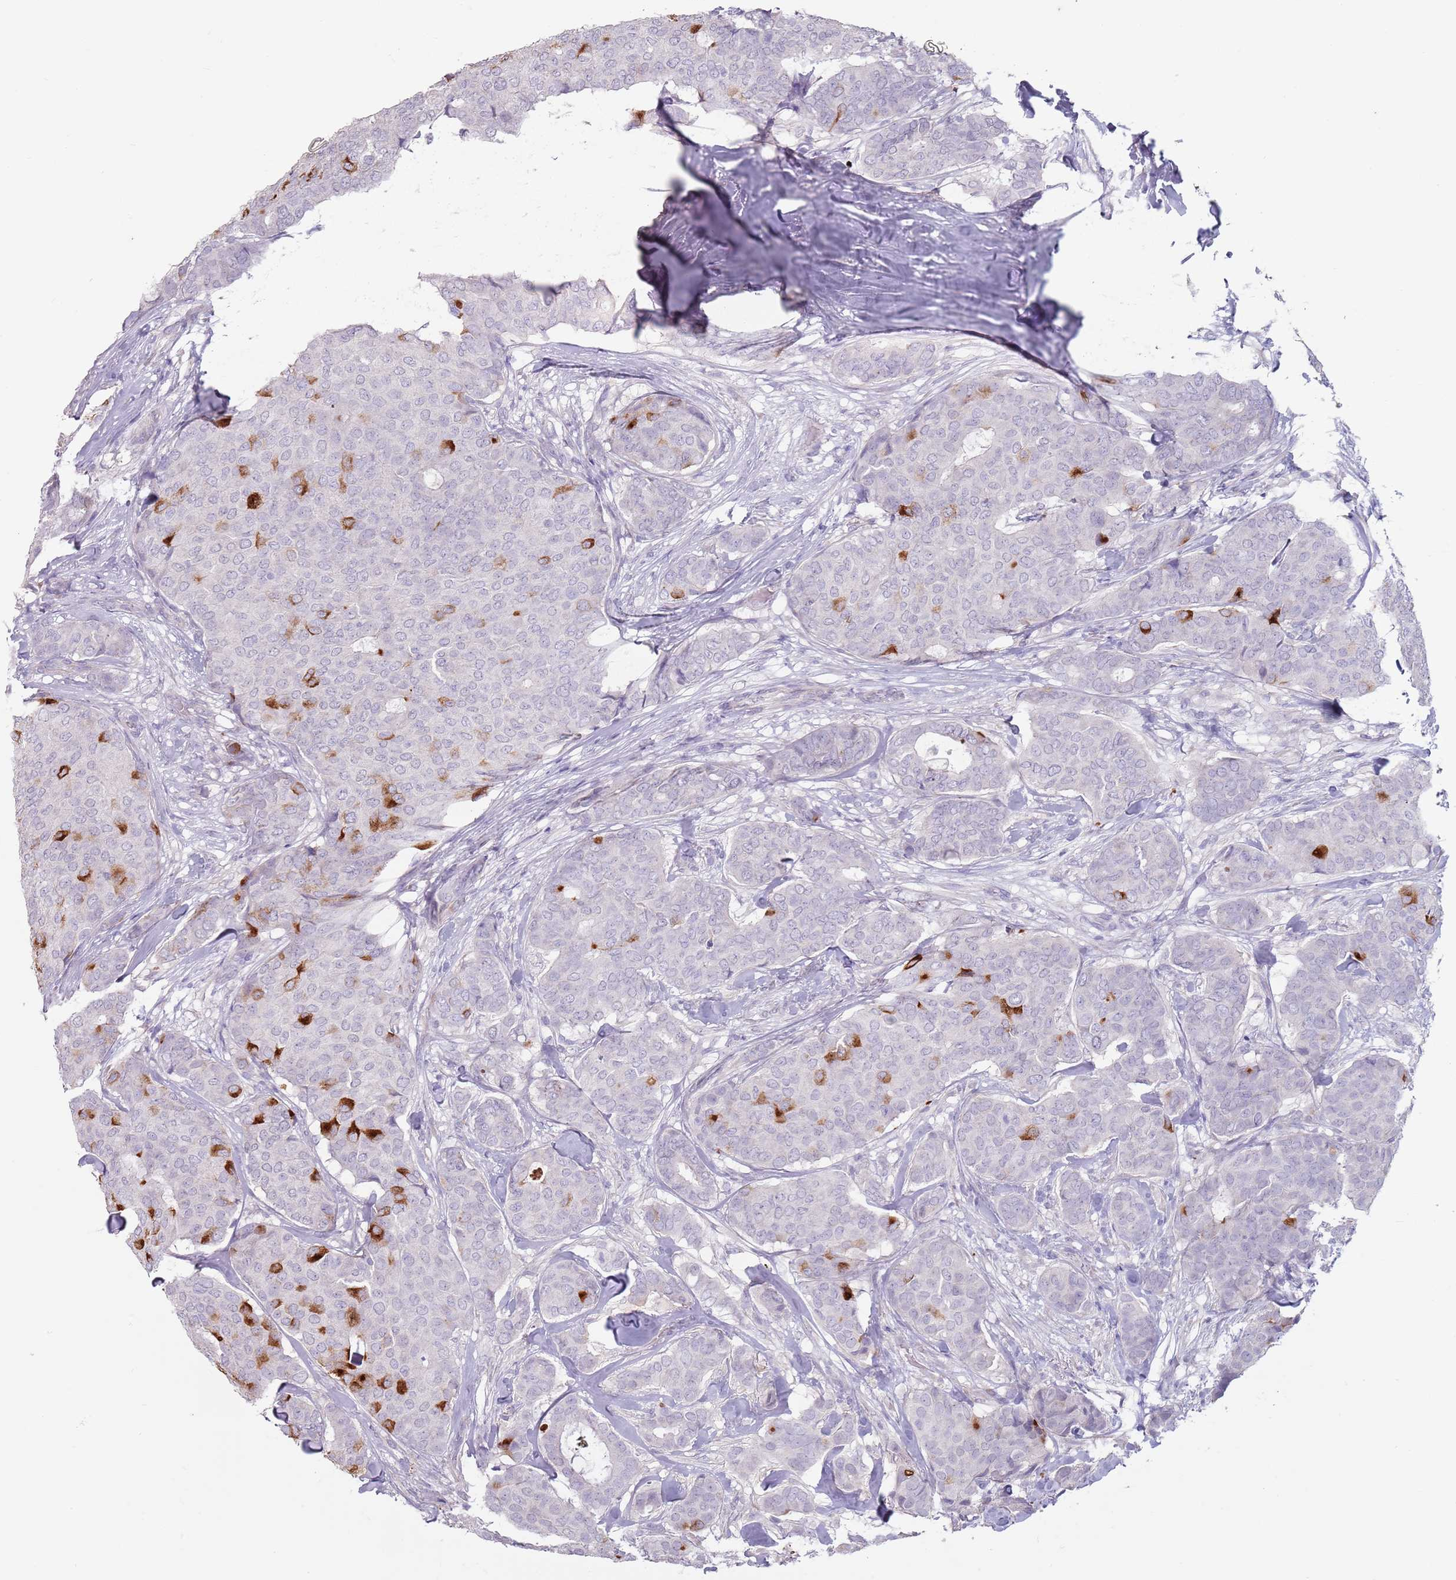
{"staining": {"intensity": "strong", "quantity": "<25%", "location": "cytoplasmic/membranous"}, "tissue": "breast cancer", "cell_type": "Tumor cells", "image_type": "cancer", "snomed": [{"axis": "morphology", "description": "Duct carcinoma"}, {"axis": "topography", "description": "Breast"}], "caption": "Breast invasive ductal carcinoma was stained to show a protein in brown. There is medium levels of strong cytoplasmic/membranous staining in approximately <25% of tumor cells. (DAB (3,3'-diaminobenzidine) = brown stain, brightfield microscopy at high magnification).", "gene": "DXO", "patient": {"sex": "female", "age": 75}}